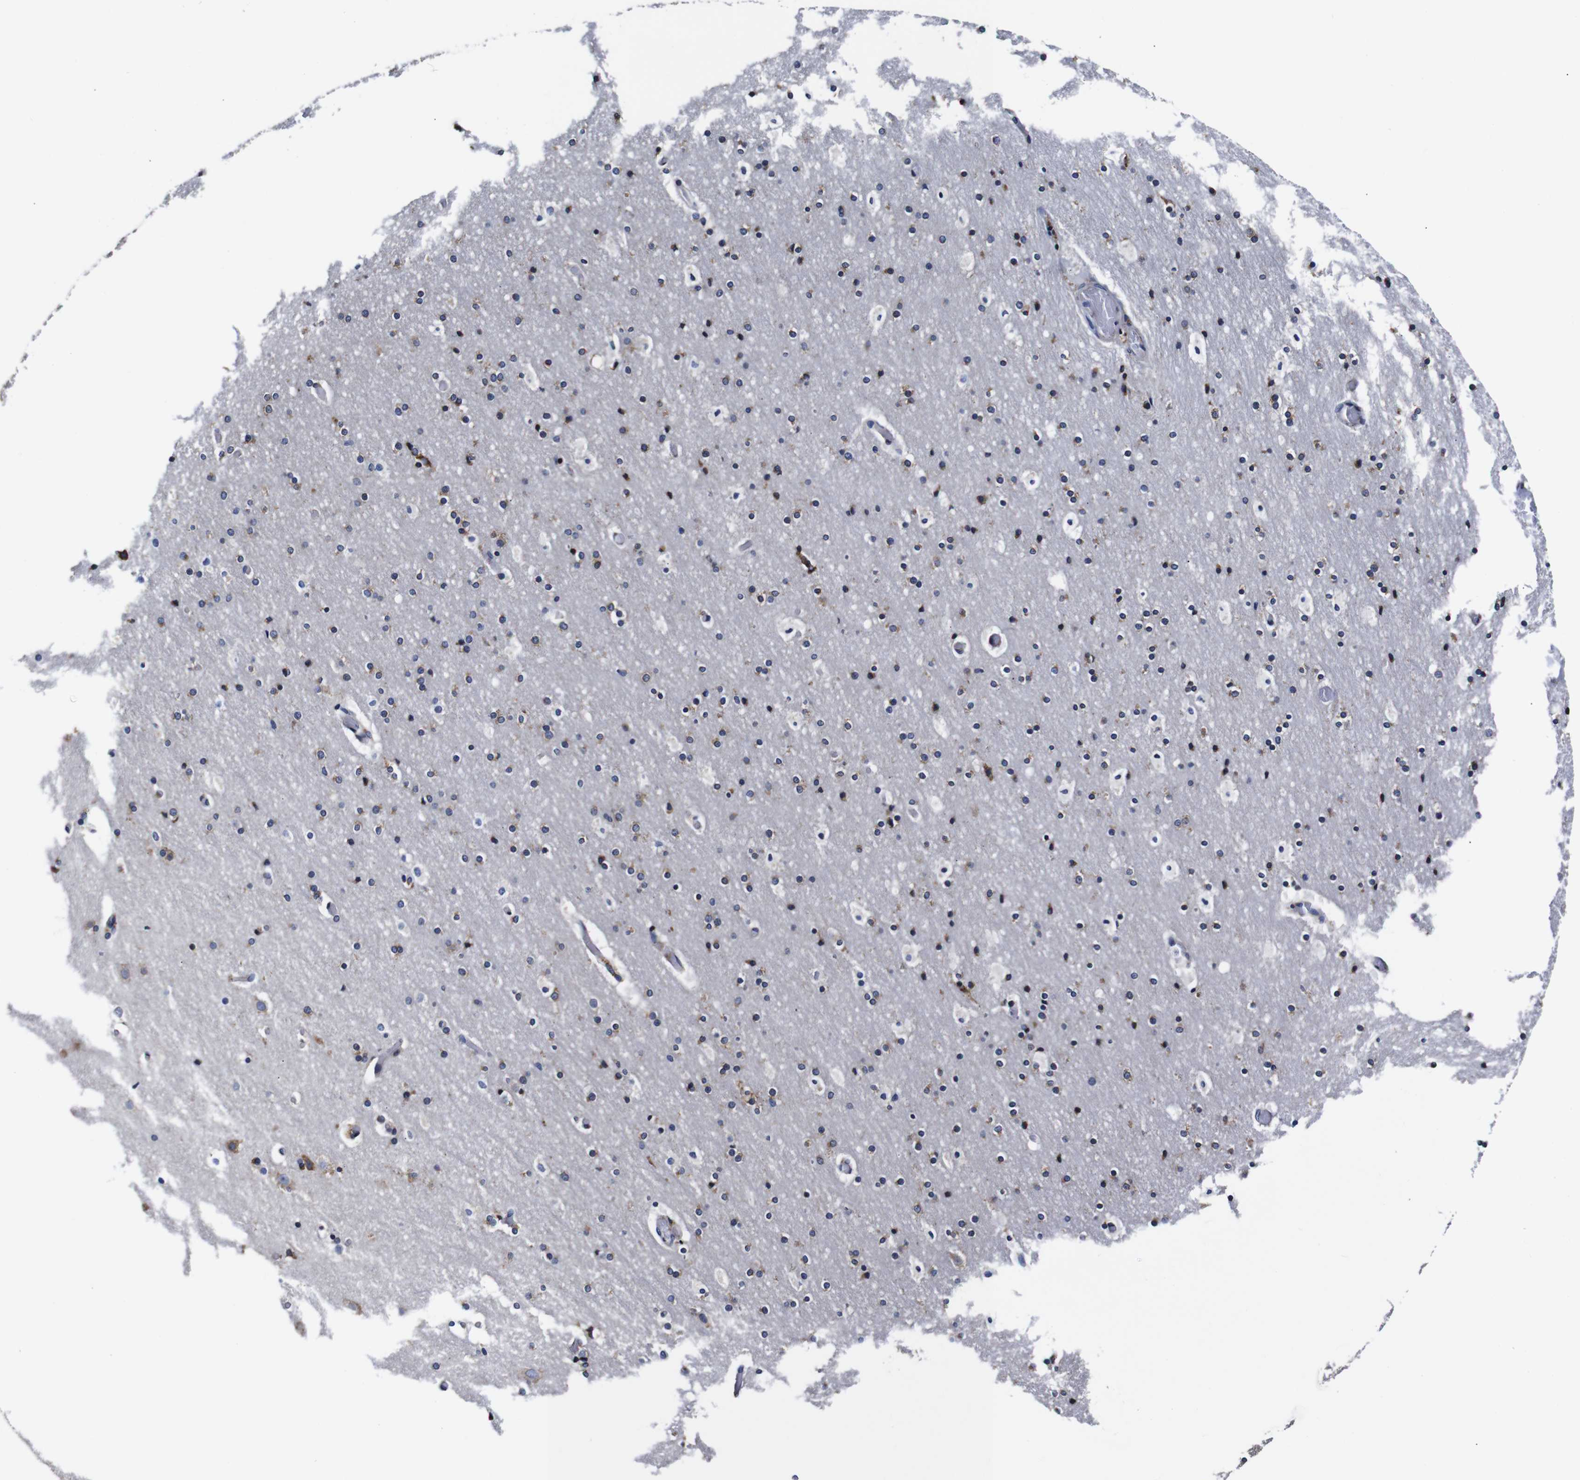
{"staining": {"intensity": "moderate", "quantity": "25%-75%", "location": "cytoplasmic/membranous"}, "tissue": "cerebral cortex", "cell_type": "Endothelial cells", "image_type": "normal", "snomed": [{"axis": "morphology", "description": "Normal tissue, NOS"}, {"axis": "topography", "description": "Cerebral cortex"}], "caption": "Protein staining of benign cerebral cortex reveals moderate cytoplasmic/membranous positivity in about 25%-75% of endothelial cells.", "gene": "PPIB", "patient": {"sex": "male", "age": 57}}